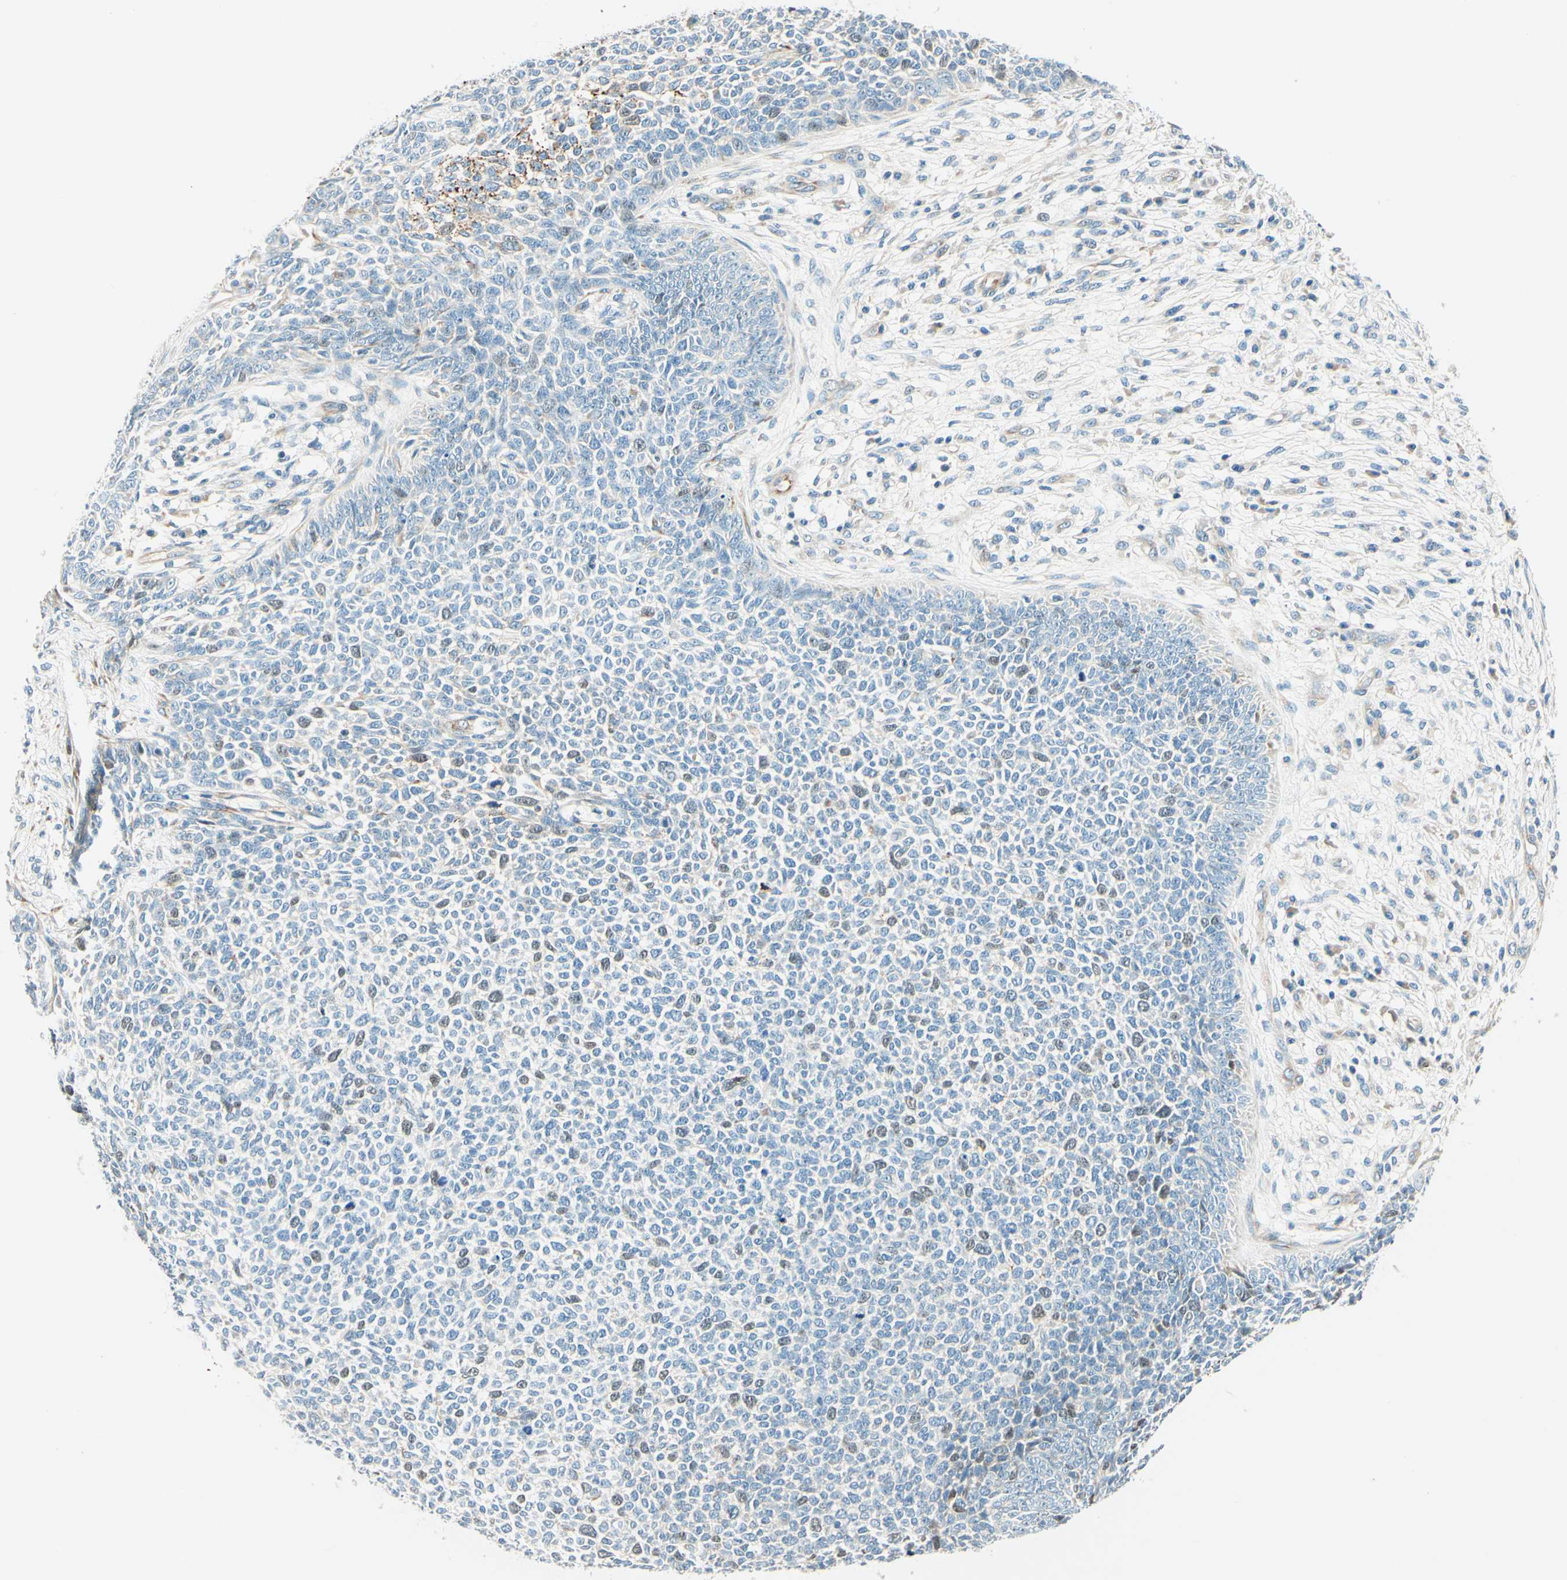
{"staining": {"intensity": "weak", "quantity": "<25%", "location": "nuclear"}, "tissue": "skin cancer", "cell_type": "Tumor cells", "image_type": "cancer", "snomed": [{"axis": "morphology", "description": "Basal cell carcinoma"}, {"axis": "topography", "description": "Skin"}], "caption": "A high-resolution photomicrograph shows immunohistochemistry (IHC) staining of skin cancer, which shows no significant staining in tumor cells.", "gene": "TAOK2", "patient": {"sex": "female", "age": 84}}